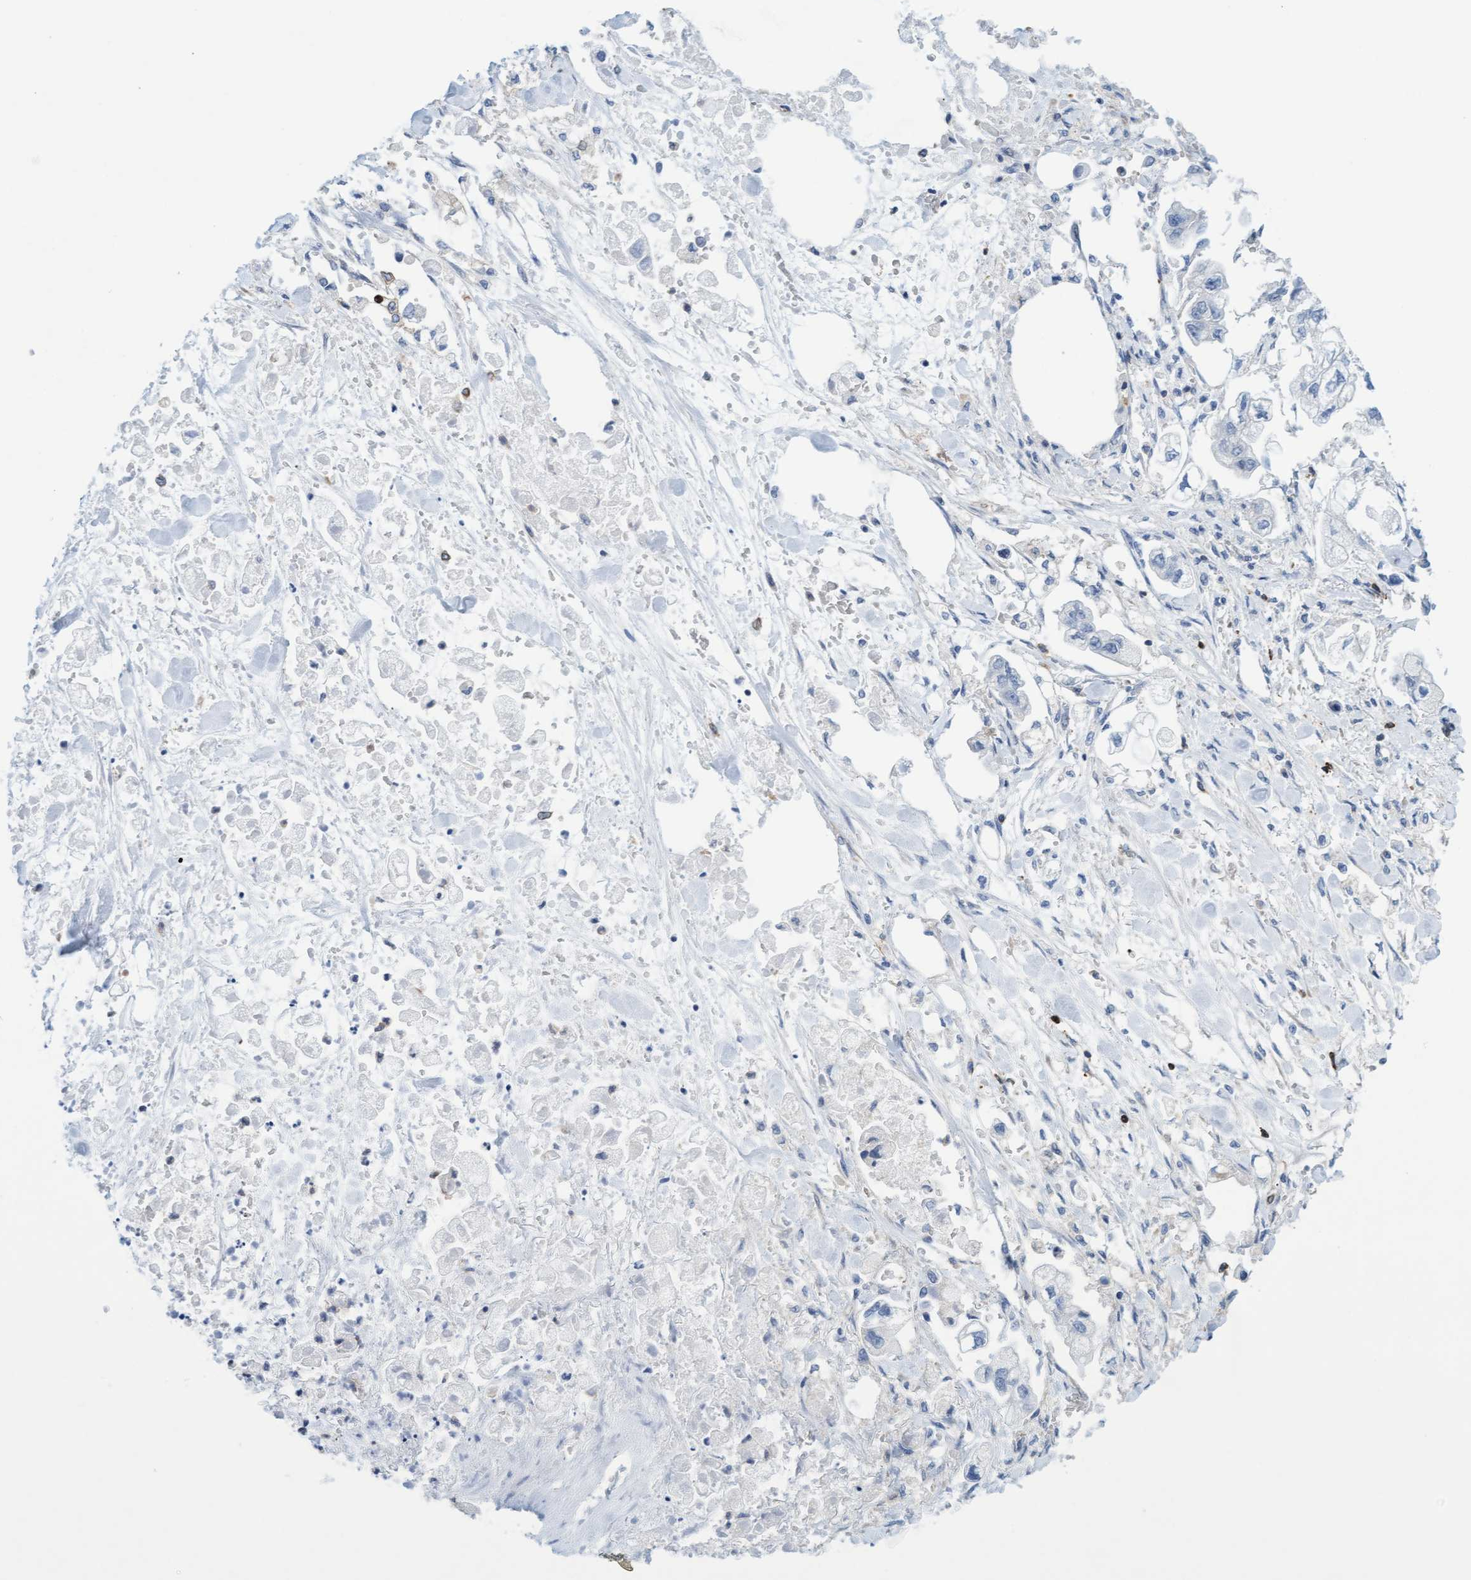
{"staining": {"intensity": "negative", "quantity": "none", "location": "none"}, "tissue": "stomach cancer", "cell_type": "Tumor cells", "image_type": "cancer", "snomed": [{"axis": "morphology", "description": "Normal tissue, NOS"}, {"axis": "morphology", "description": "Adenocarcinoma, NOS"}, {"axis": "topography", "description": "Stomach"}], "caption": "This is a photomicrograph of immunohistochemistry (IHC) staining of adenocarcinoma (stomach), which shows no positivity in tumor cells.", "gene": "FNBP1", "patient": {"sex": "male", "age": 62}}